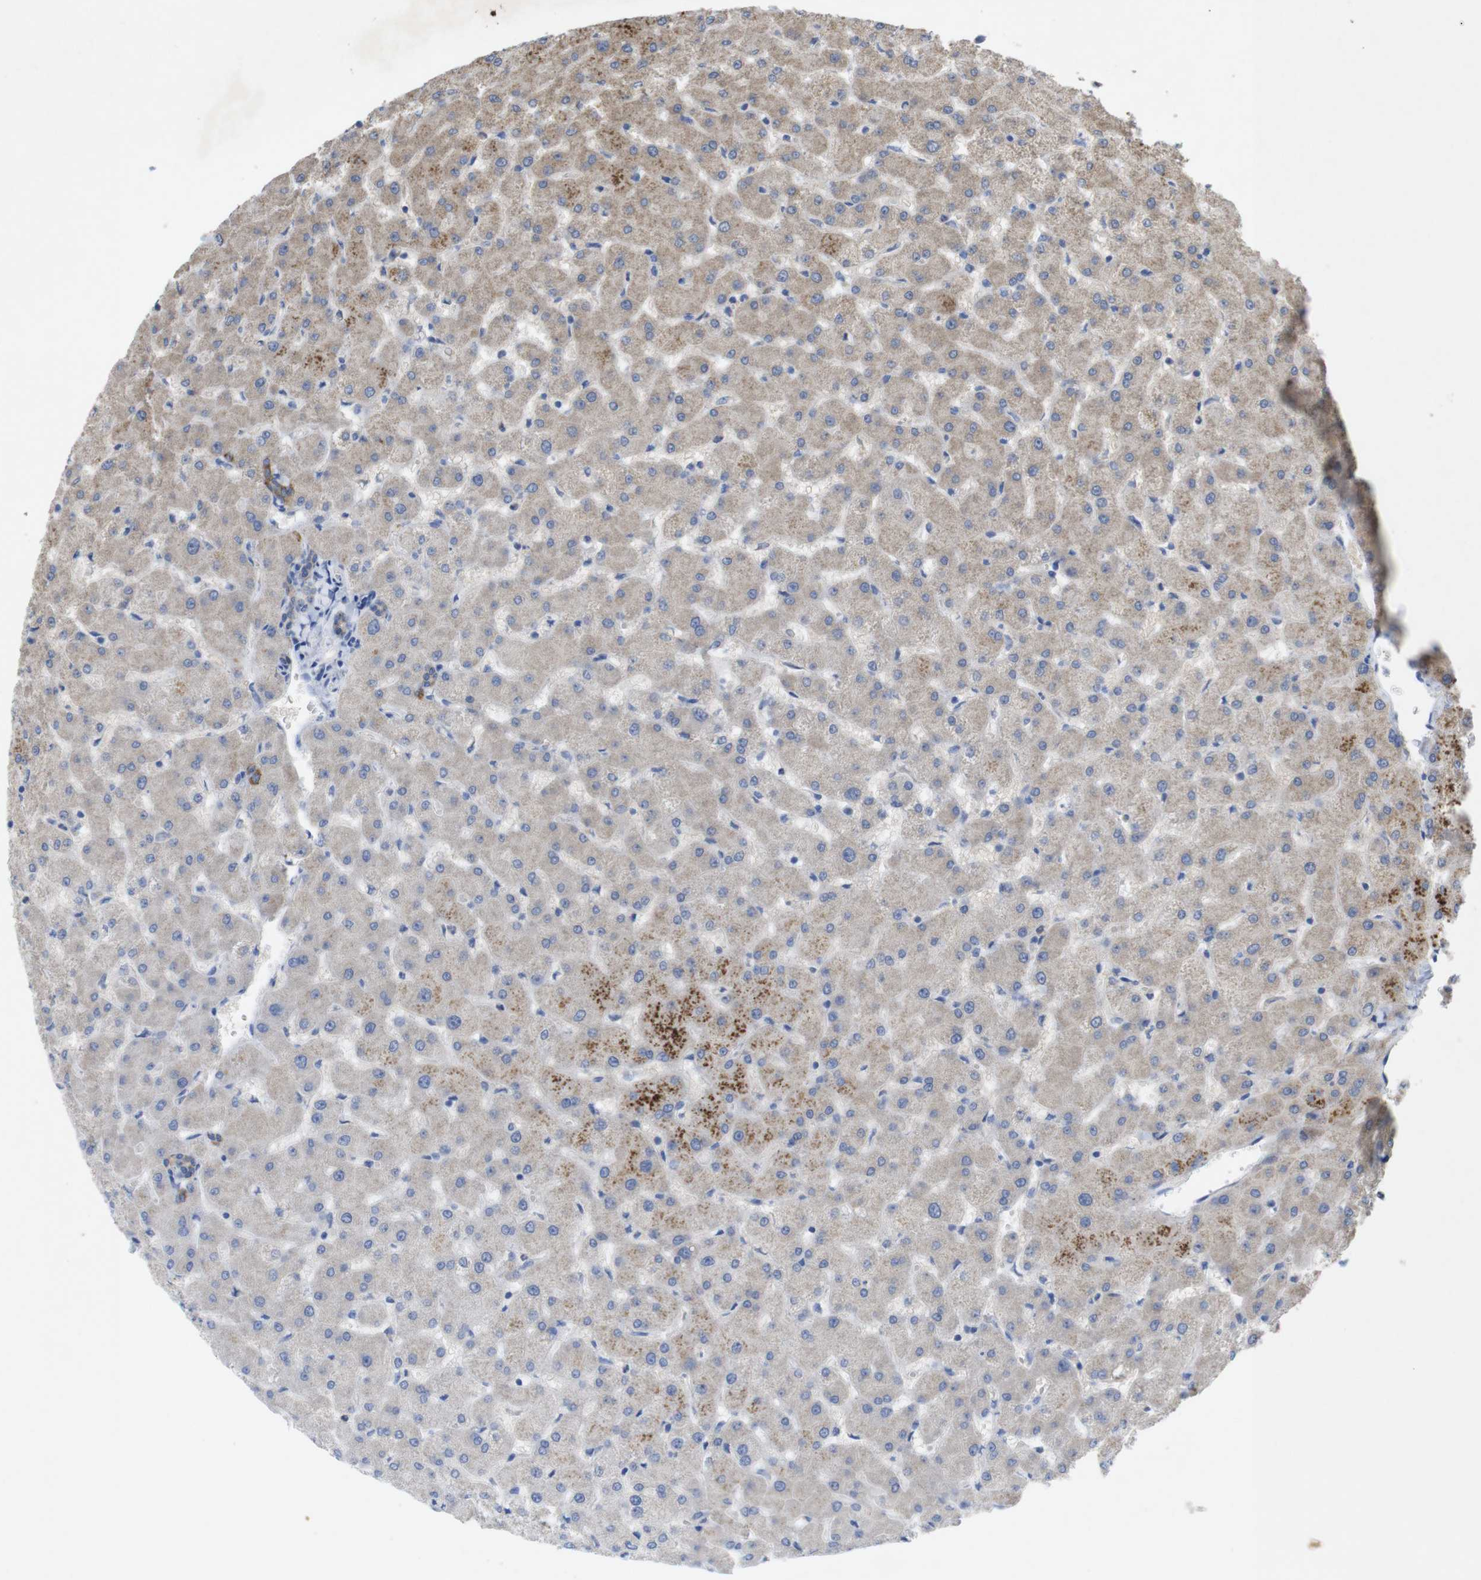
{"staining": {"intensity": "moderate", "quantity": ">75%", "location": "cytoplasmic/membranous"}, "tissue": "liver", "cell_type": "Cholangiocytes", "image_type": "normal", "snomed": [{"axis": "morphology", "description": "Normal tissue, NOS"}, {"axis": "topography", "description": "Liver"}], "caption": "IHC (DAB (3,3'-diaminobenzidine)) staining of benign human liver shows moderate cytoplasmic/membranous protein staining in approximately >75% of cholangiocytes.", "gene": "KCNS3", "patient": {"sex": "female", "age": 63}}